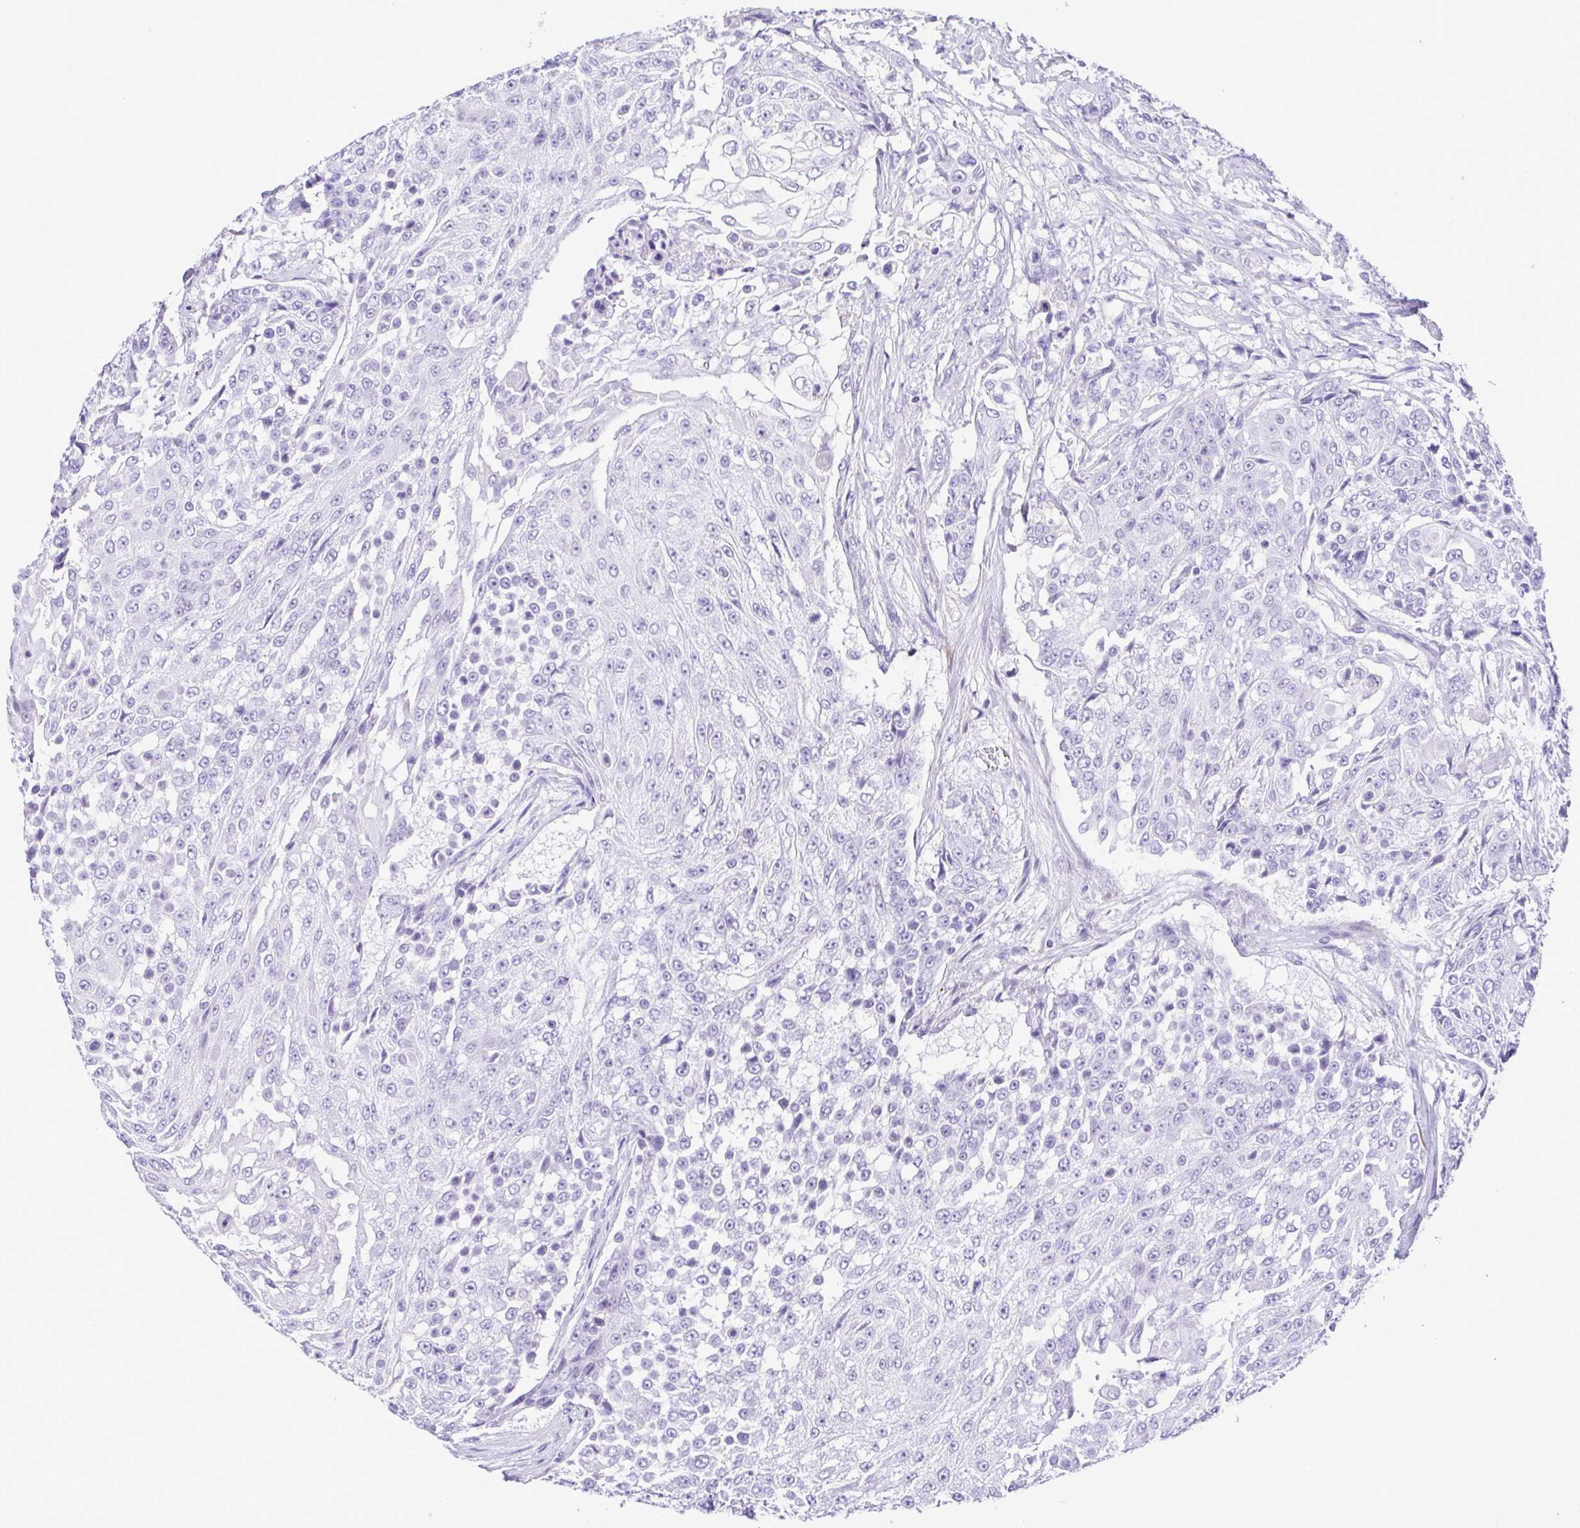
{"staining": {"intensity": "negative", "quantity": "none", "location": "none"}, "tissue": "urothelial cancer", "cell_type": "Tumor cells", "image_type": "cancer", "snomed": [{"axis": "morphology", "description": "Urothelial carcinoma, High grade"}, {"axis": "topography", "description": "Urinary bladder"}], "caption": "Human urothelial cancer stained for a protein using immunohistochemistry (IHC) displays no expression in tumor cells.", "gene": "OVGP1", "patient": {"sex": "female", "age": 63}}